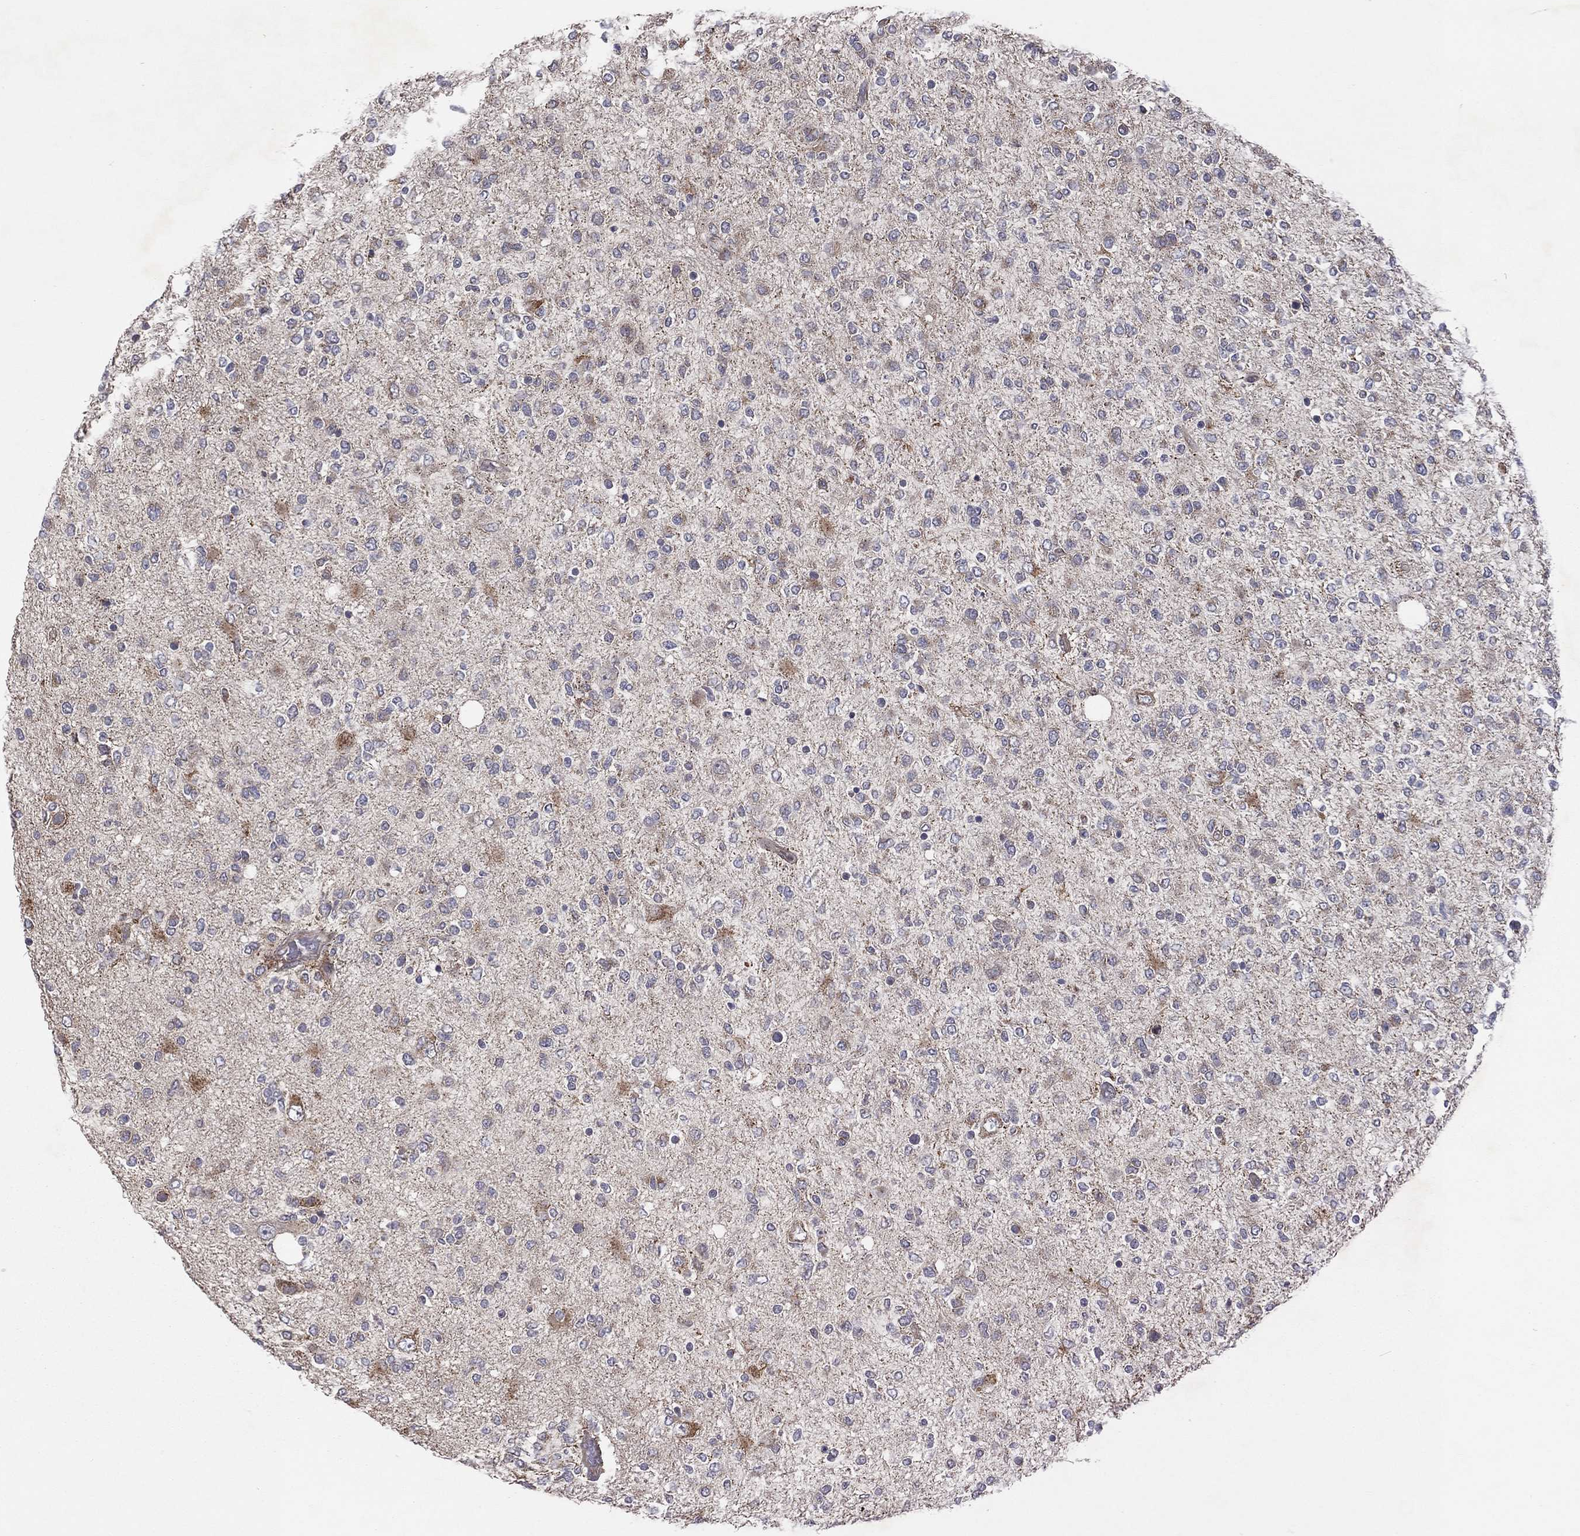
{"staining": {"intensity": "negative", "quantity": "none", "location": "none"}, "tissue": "glioma", "cell_type": "Tumor cells", "image_type": "cancer", "snomed": [{"axis": "morphology", "description": "Glioma, malignant, High grade"}, {"axis": "topography", "description": "Cerebral cortex"}], "caption": "Immunohistochemistry (IHC) of human glioma shows no expression in tumor cells.", "gene": "STARD3", "patient": {"sex": "male", "age": 70}}